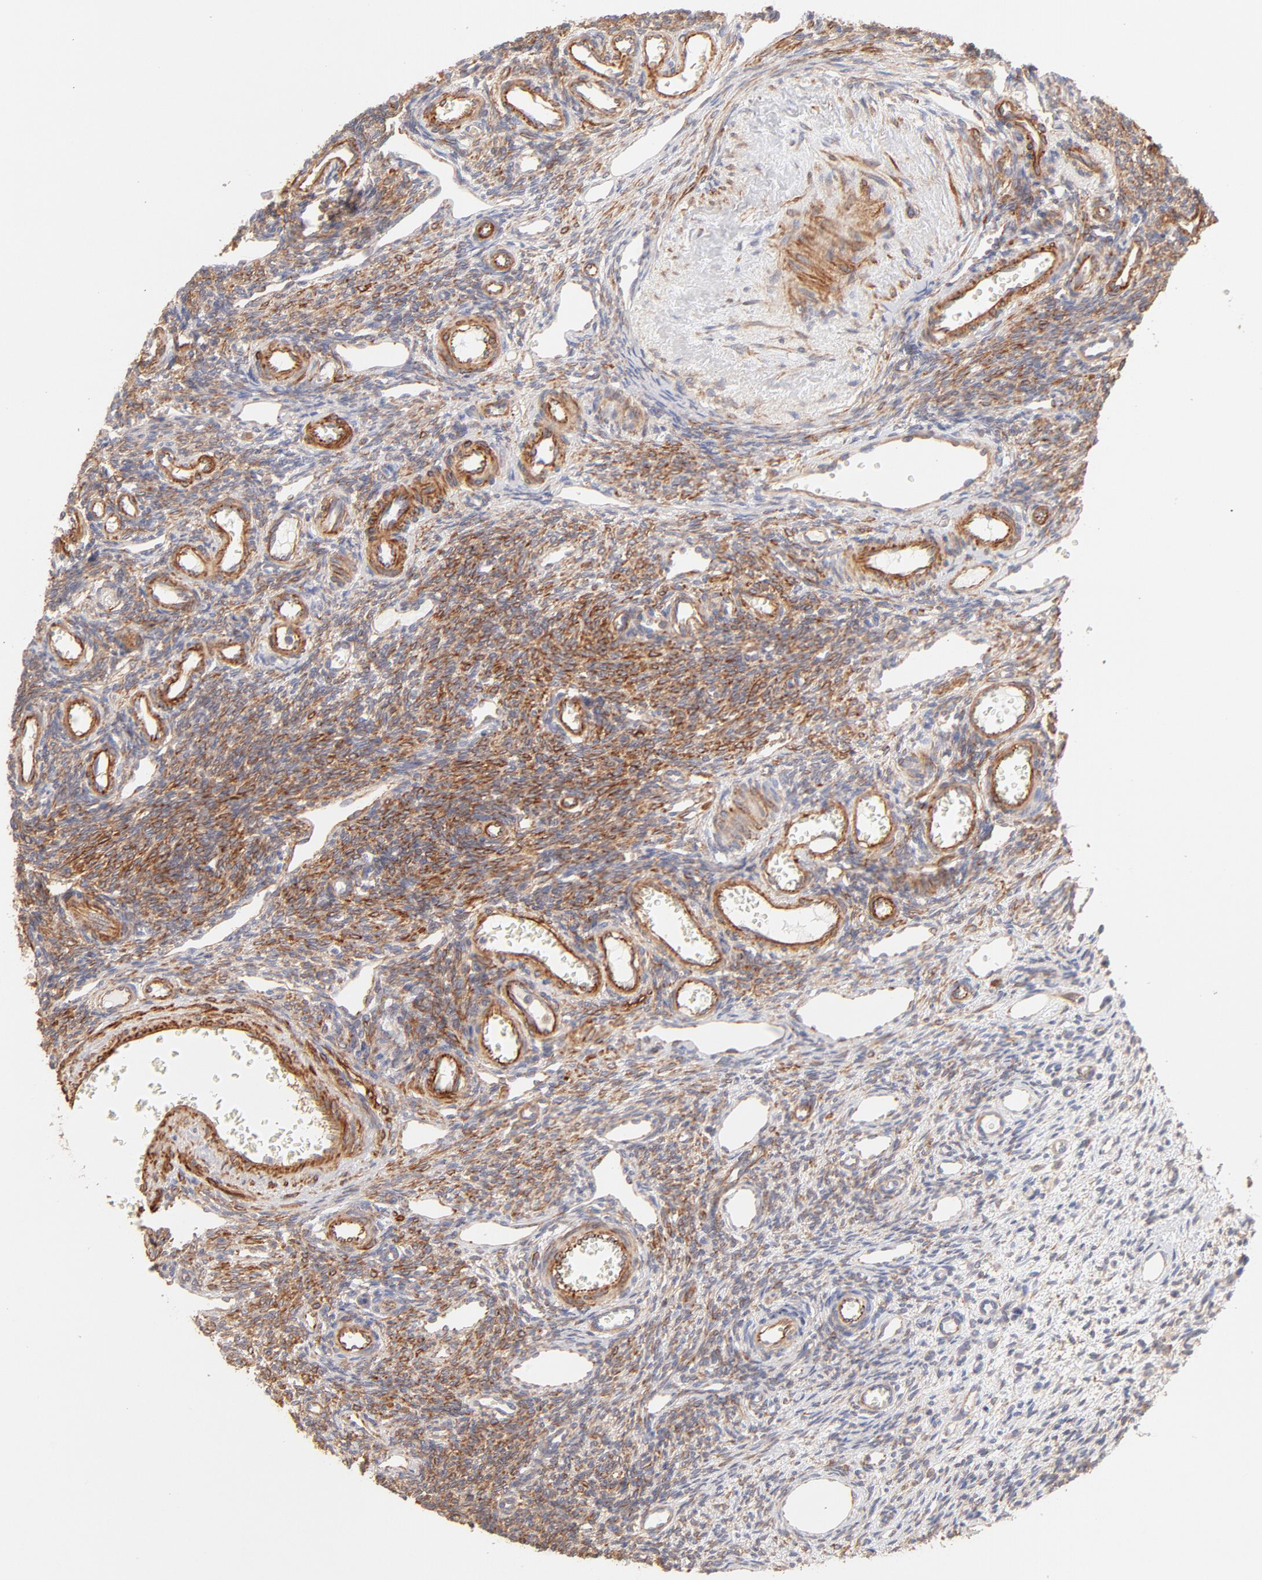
{"staining": {"intensity": "moderate", "quantity": ">75%", "location": "cytoplasmic/membranous"}, "tissue": "ovary", "cell_type": "Ovarian stroma cells", "image_type": "normal", "snomed": [{"axis": "morphology", "description": "Normal tissue, NOS"}, {"axis": "topography", "description": "Ovary"}], "caption": "This micrograph shows immunohistochemistry (IHC) staining of normal ovary, with medium moderate cytoplasmic/membranous expression in about >75% of ovarian stroma cells.", "gene": "LDLRAP1", "patient": {"sex": "female", "age": 33}}